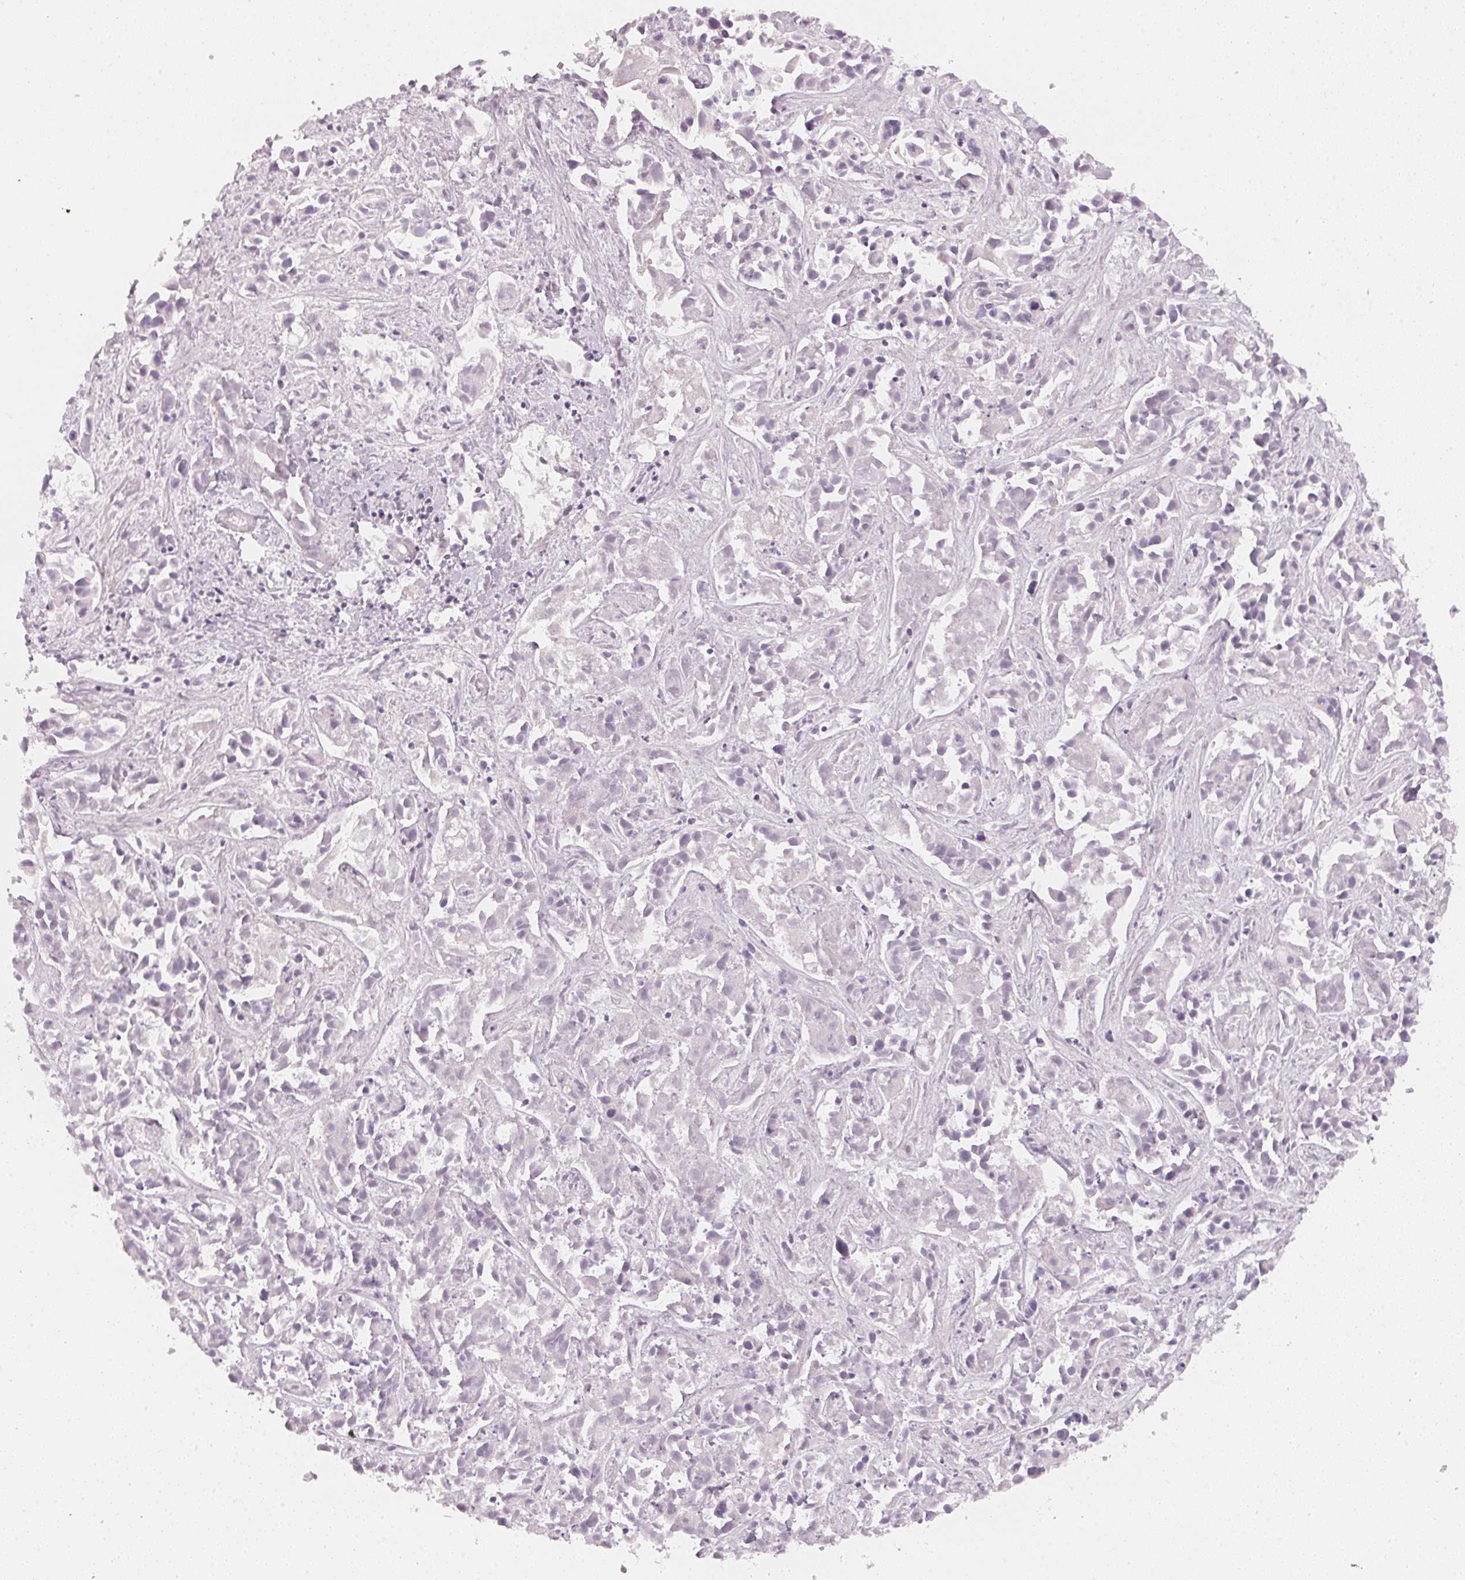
{"staining": {"intensity": "negative", "quantity": "none", "location": "none"}, "tissue": "liver cancer", "cell_type": "Tumor cells", "image_type": "cancer", "snomed": [{"axis": "morphology", "description": "Cholangiocarcinoma"}, {"axis": "topography", "description": "Liver"}], "caption": "Immunohistochemical staining of human liver cancer displays no significant expression in tumor cells. (Immunohistochemistry (ihc), brightfield microscopy, high magnification).", "gene": "CFAP276", "patient": {"sex": "female", "age": 81}}